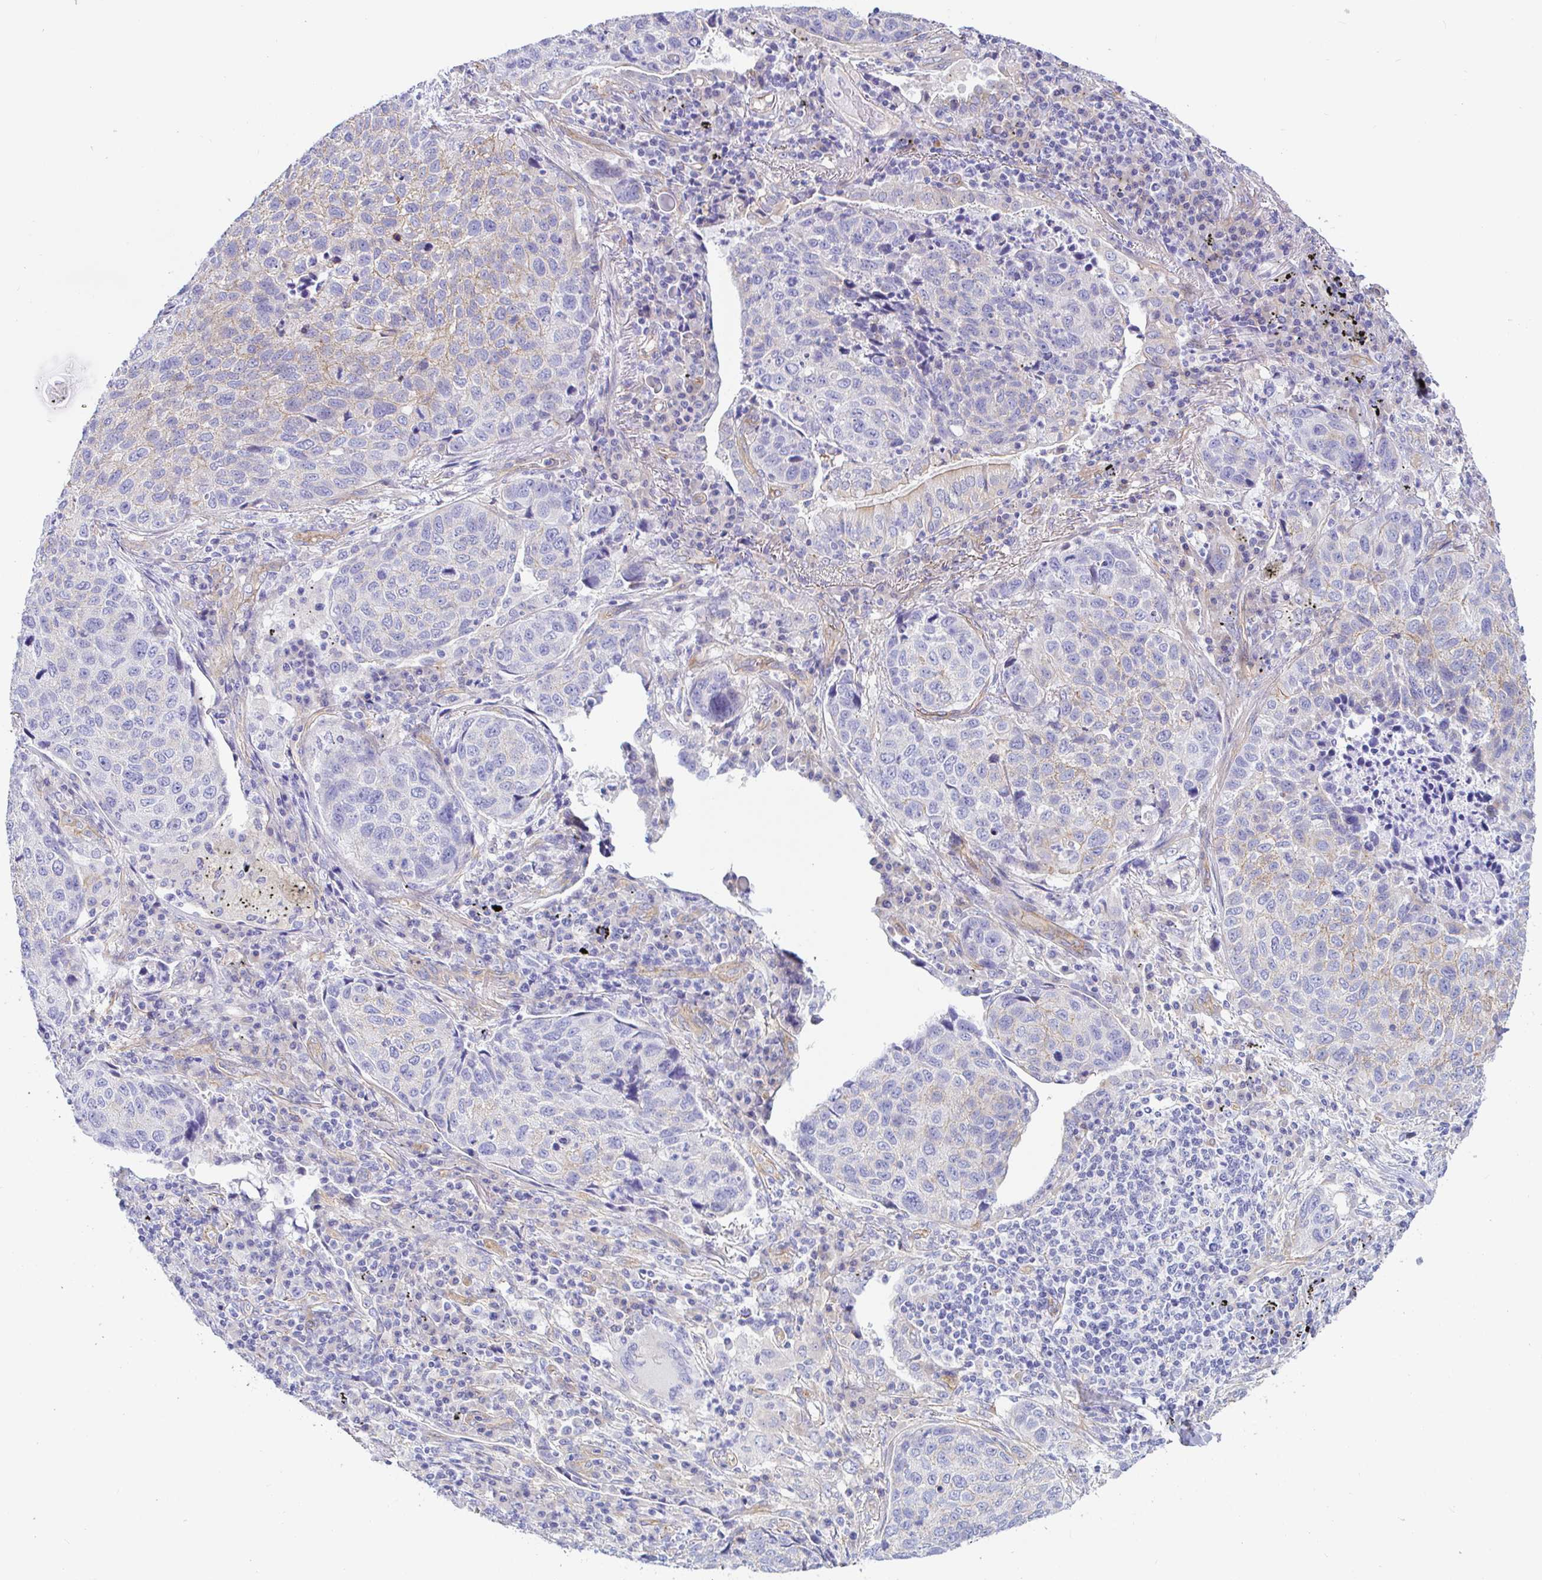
{"staining": {"intensity": "negative", "quantity": "none", "location": "none"}, "tissue": "lung cancer", "cell_type": "Tumor cells", "image_type": "cancer", "snomed": [{"axis": "morphology", "description": "Squamous cell carcinoma, NOS"}, {"axis": "topography", "description": "Lymph node"}, {"axis": "topography", "description": "Lung"}], "caption": "Tumor cells show no significant positivity in lung cancer.", "gene": "ARL4D", "patient": {"sex": "male", "age": 61}}